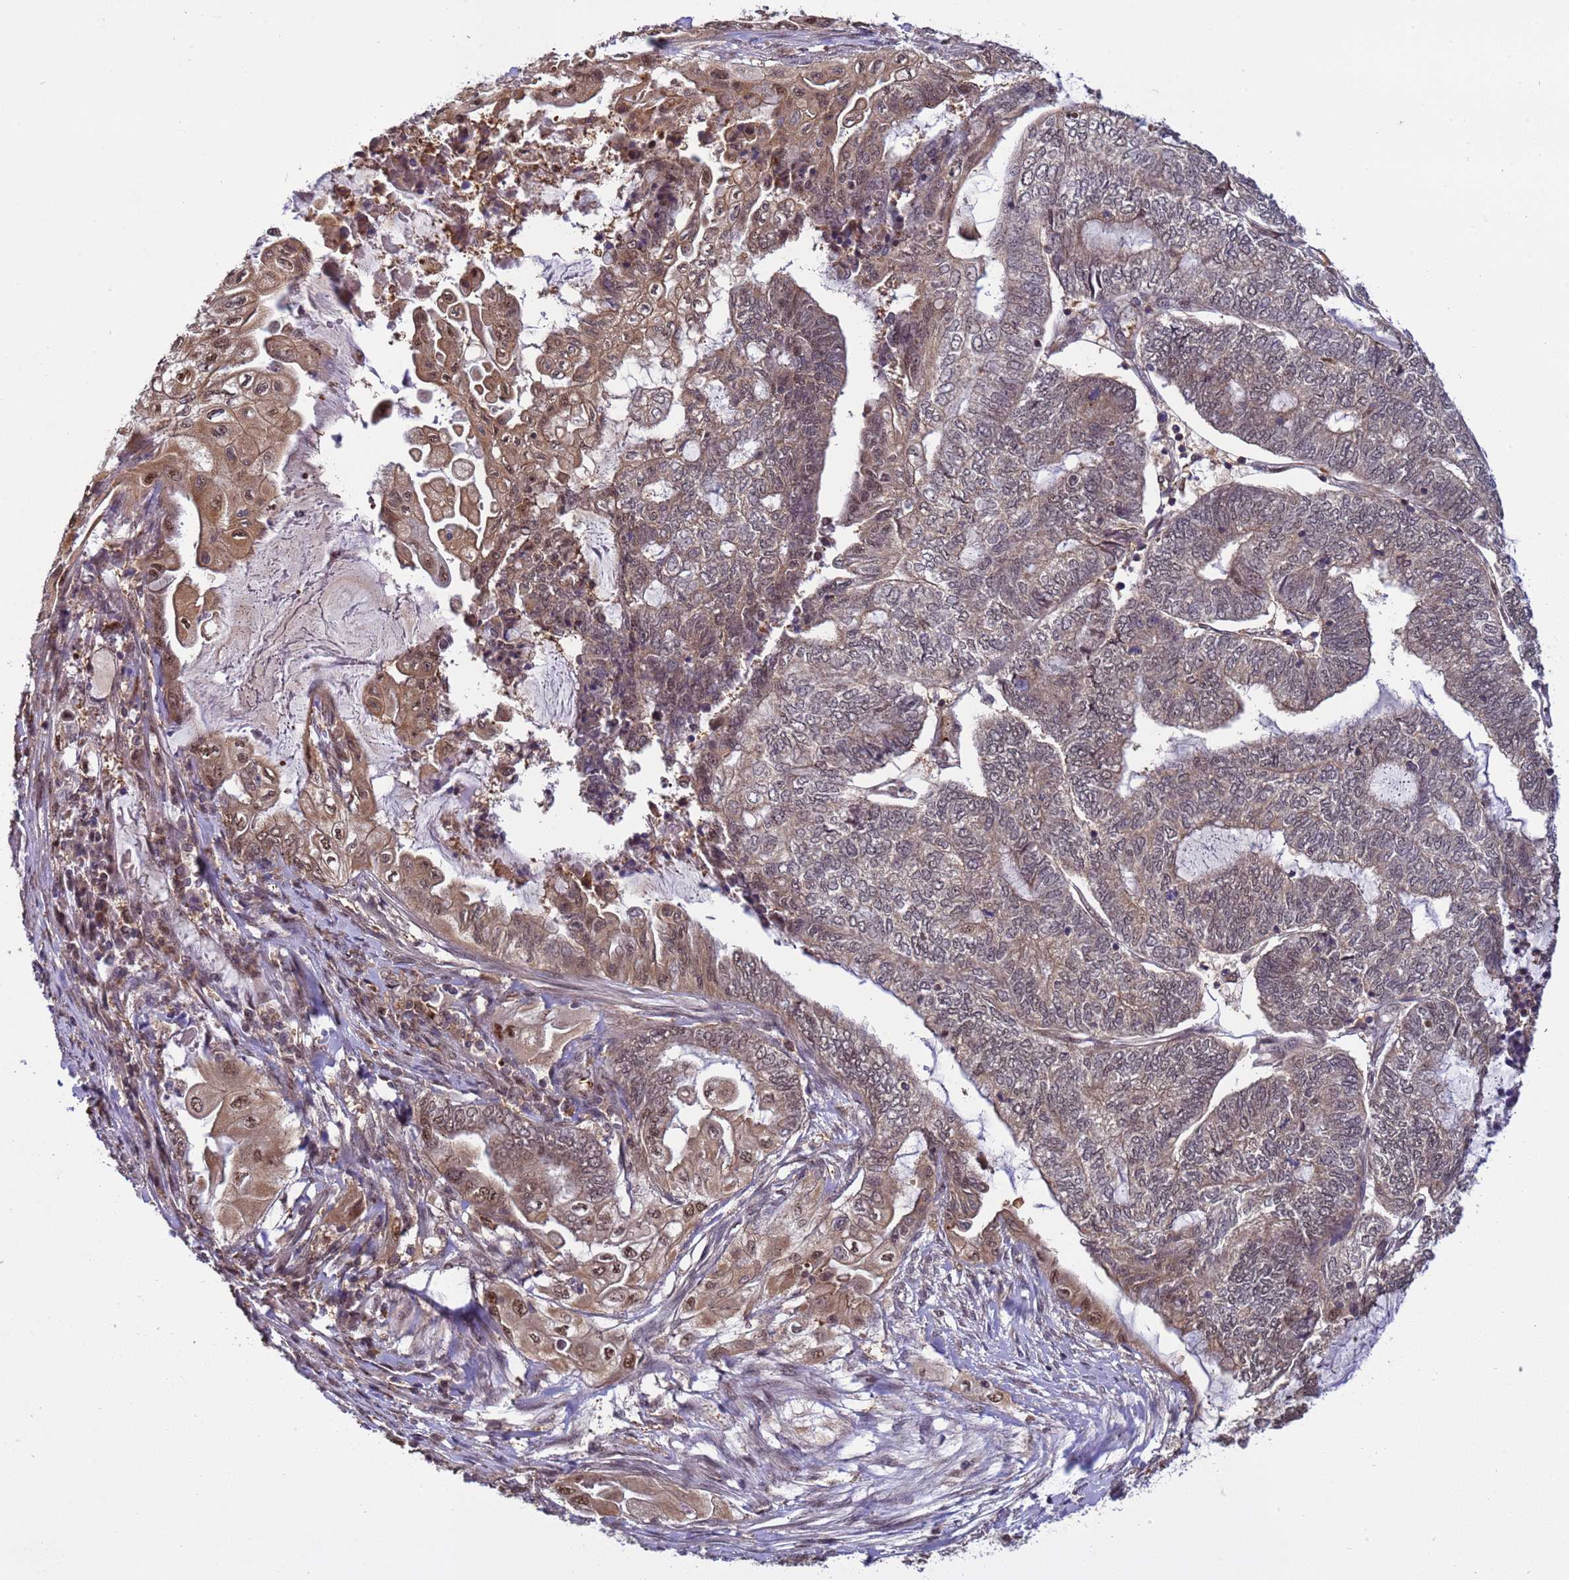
{"staining": {"intensity": "moderate", "quantity": "25%-75%", "location": "cytoplasmic/membranous,nuclear"}, "tissue": "endometrial cancer", "cell_type": "Tumor cells", "image_type": "cancer", "snomed": [{"axis": "morphology", "description": "Adenocarcinoma, NOS"}, {"axis": "topography", "description": "Uterus"}, {"axis": "topography", "description": "Endometrium"}], "caption": "Immunohistochemistry staining of endometrial cancer (adenocarcinoma), which reveals medium levels of moderate cytoplasmic/membranous and nuclear expression in about 25%-75% of tumor cells indicating moderate cytoplasmic/membranous and nuclear protein staining. The staining was performed using DAB (brown) for protein detection and nuclei were counterstained in hematoxylin (blue).", "gene": "GEN1", "patient": {"sex": "female", "age": 70}}